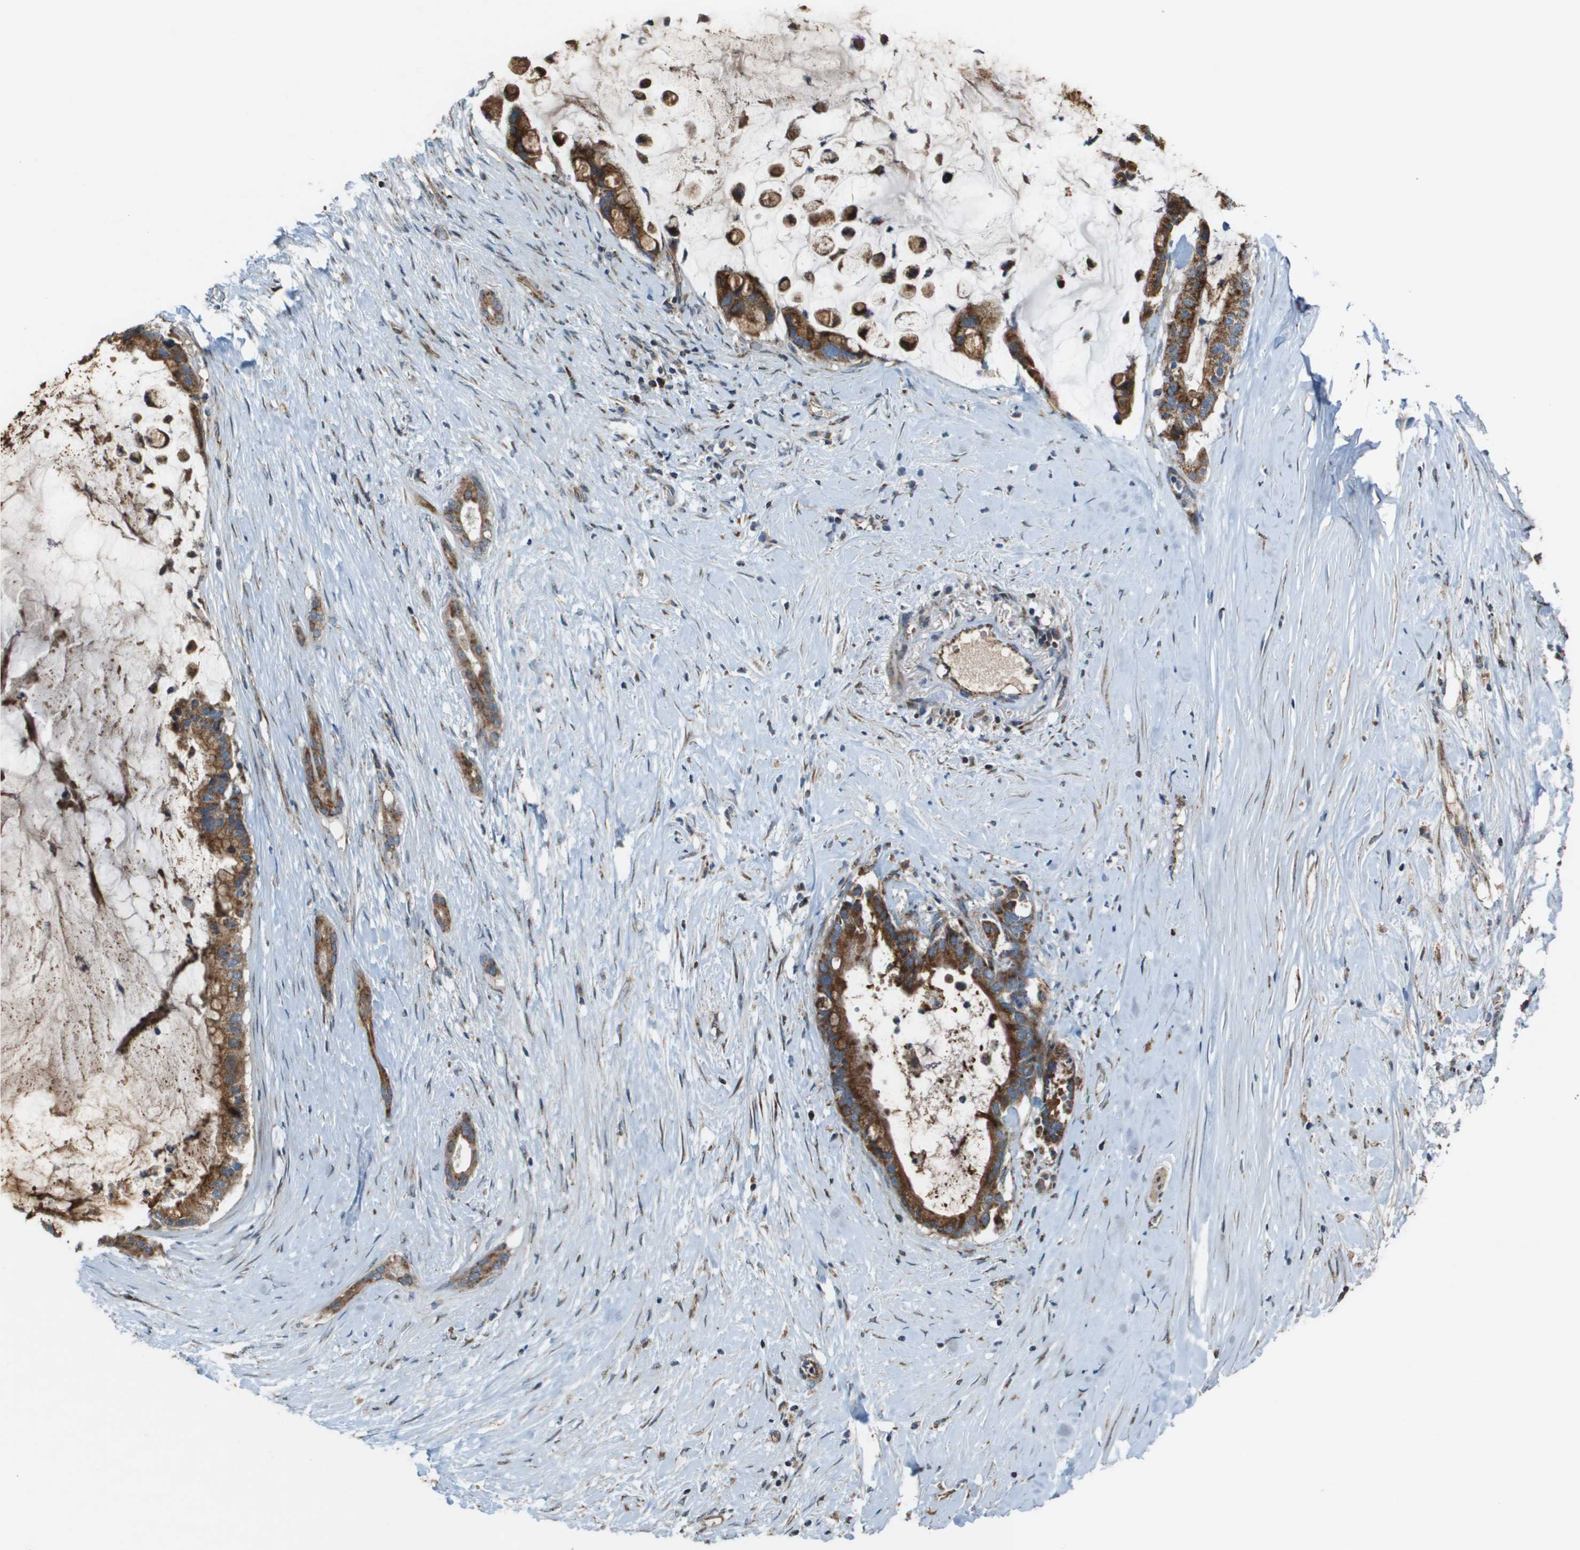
{"staining": {"intensity": "moderate", "quantity": ">75%", "location": "cytoplasmic/membranous"}, "tissue": "pancreatic cancer", "cell_type": "Tumor cells", "image_type": "cancer", "snomed": [{"axis": "morphology", "description": "Adenocarcinoma, NOS"}, {"axis": "topography", "description": "Pancreas"}], "caption": "This is an image of IHC staining of pancreatic cancer (adenocarcinoma), which shows moderate staining in the cytoplasmic/membranous of tumor cells.", "gene": "MGAT3", "patient": {"sex": "male", "age": 41}}